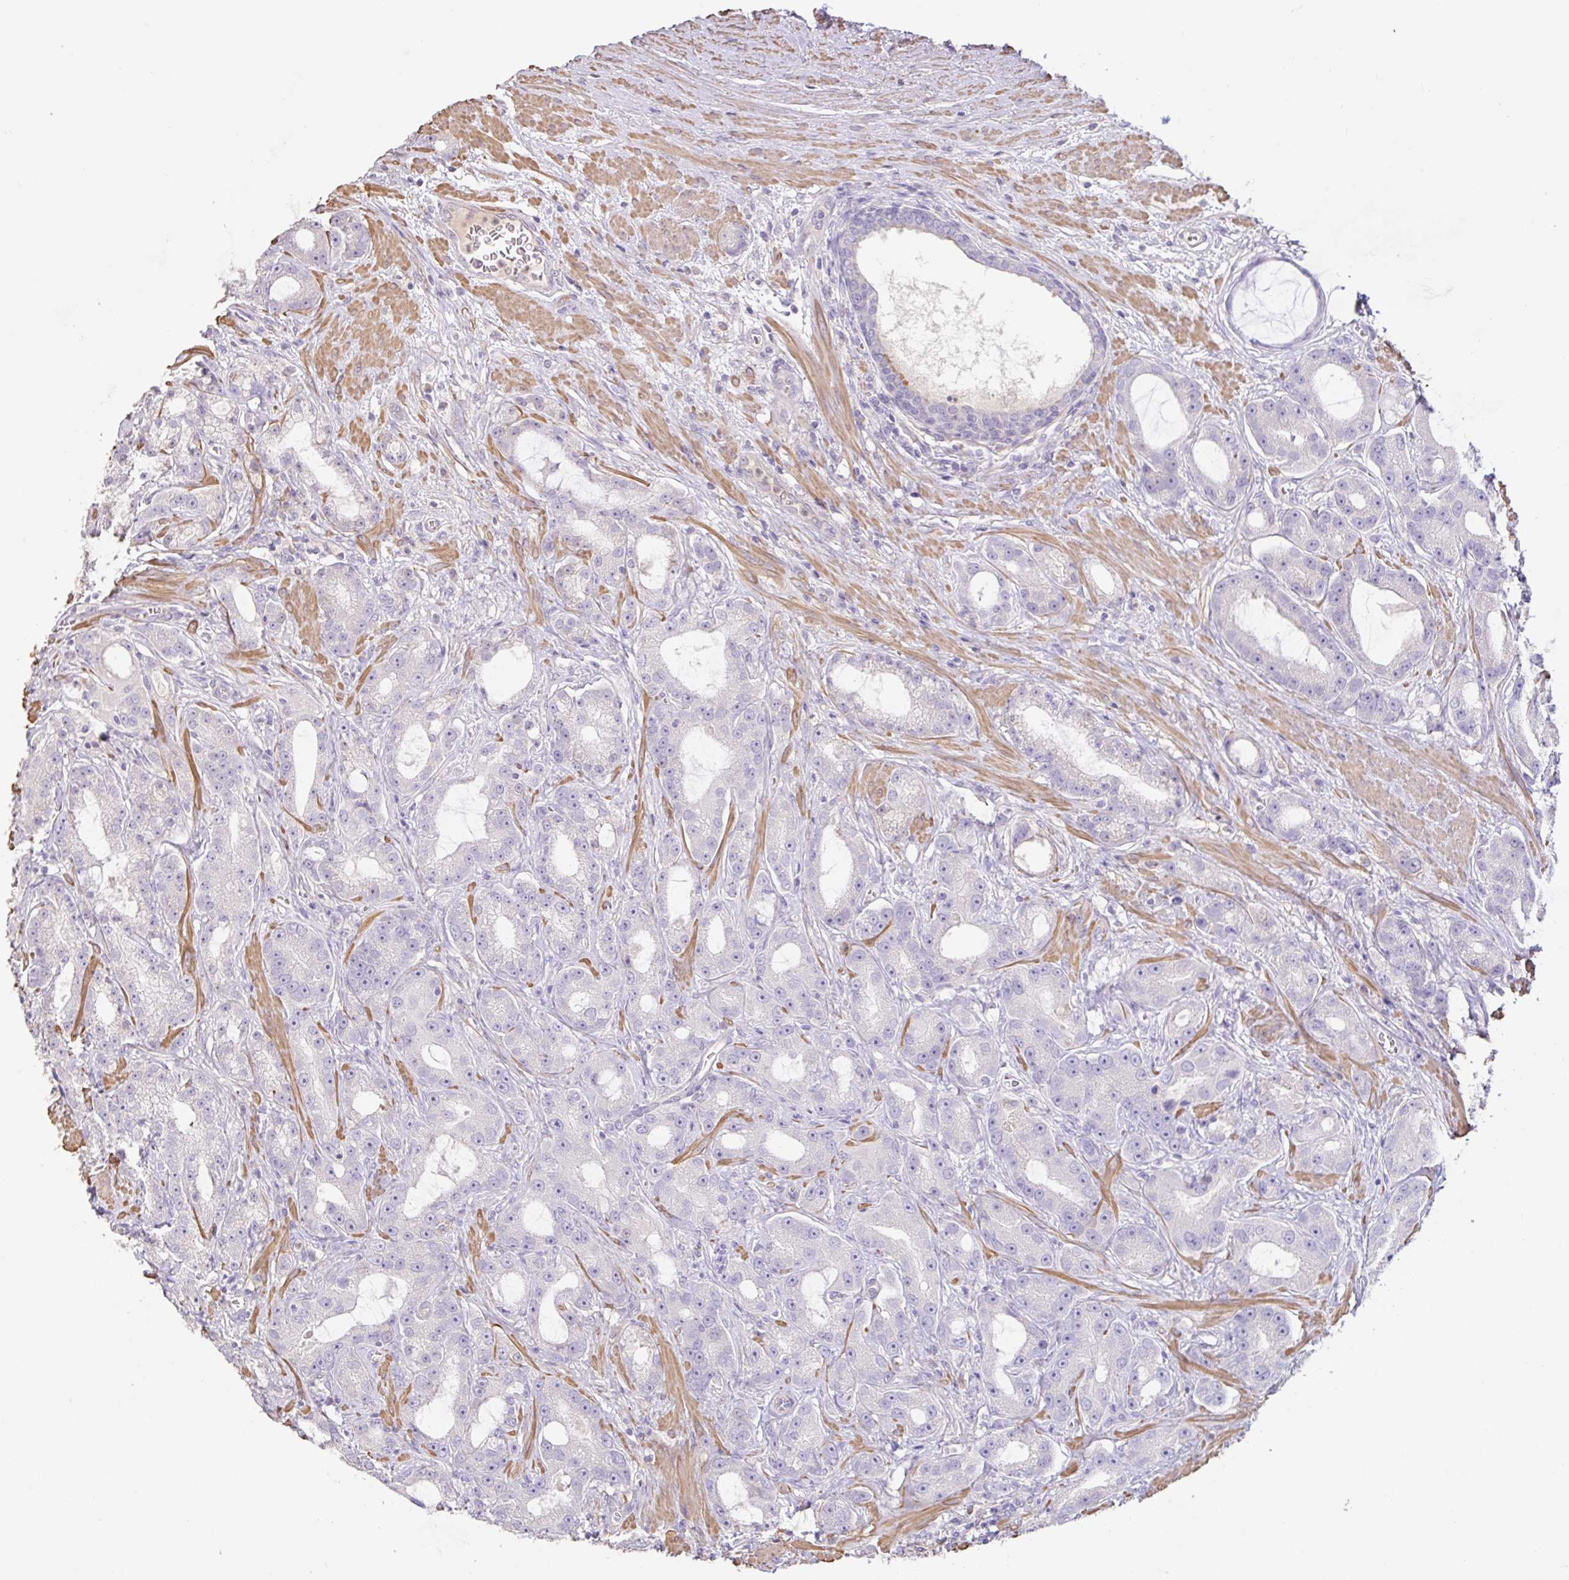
{"staining": {"intensity": "negative", "quantity": "none", "location": "none"}, "tissue": "prostate cancer", "cell_type": "Tumor cells", "image_type": "cancer", "snomed": [{"axis": "morphology", "description": "Adenocarcinoma, High grade"}, {"axis": "topography", "description": "Prostate"}], "caption": "Tumor cells are negative for protein expression in human prostate cancer (adenocarcinoma (high-grade)).", "gene": "PYGM", "patient": {"sex": "male", "age": 65}}